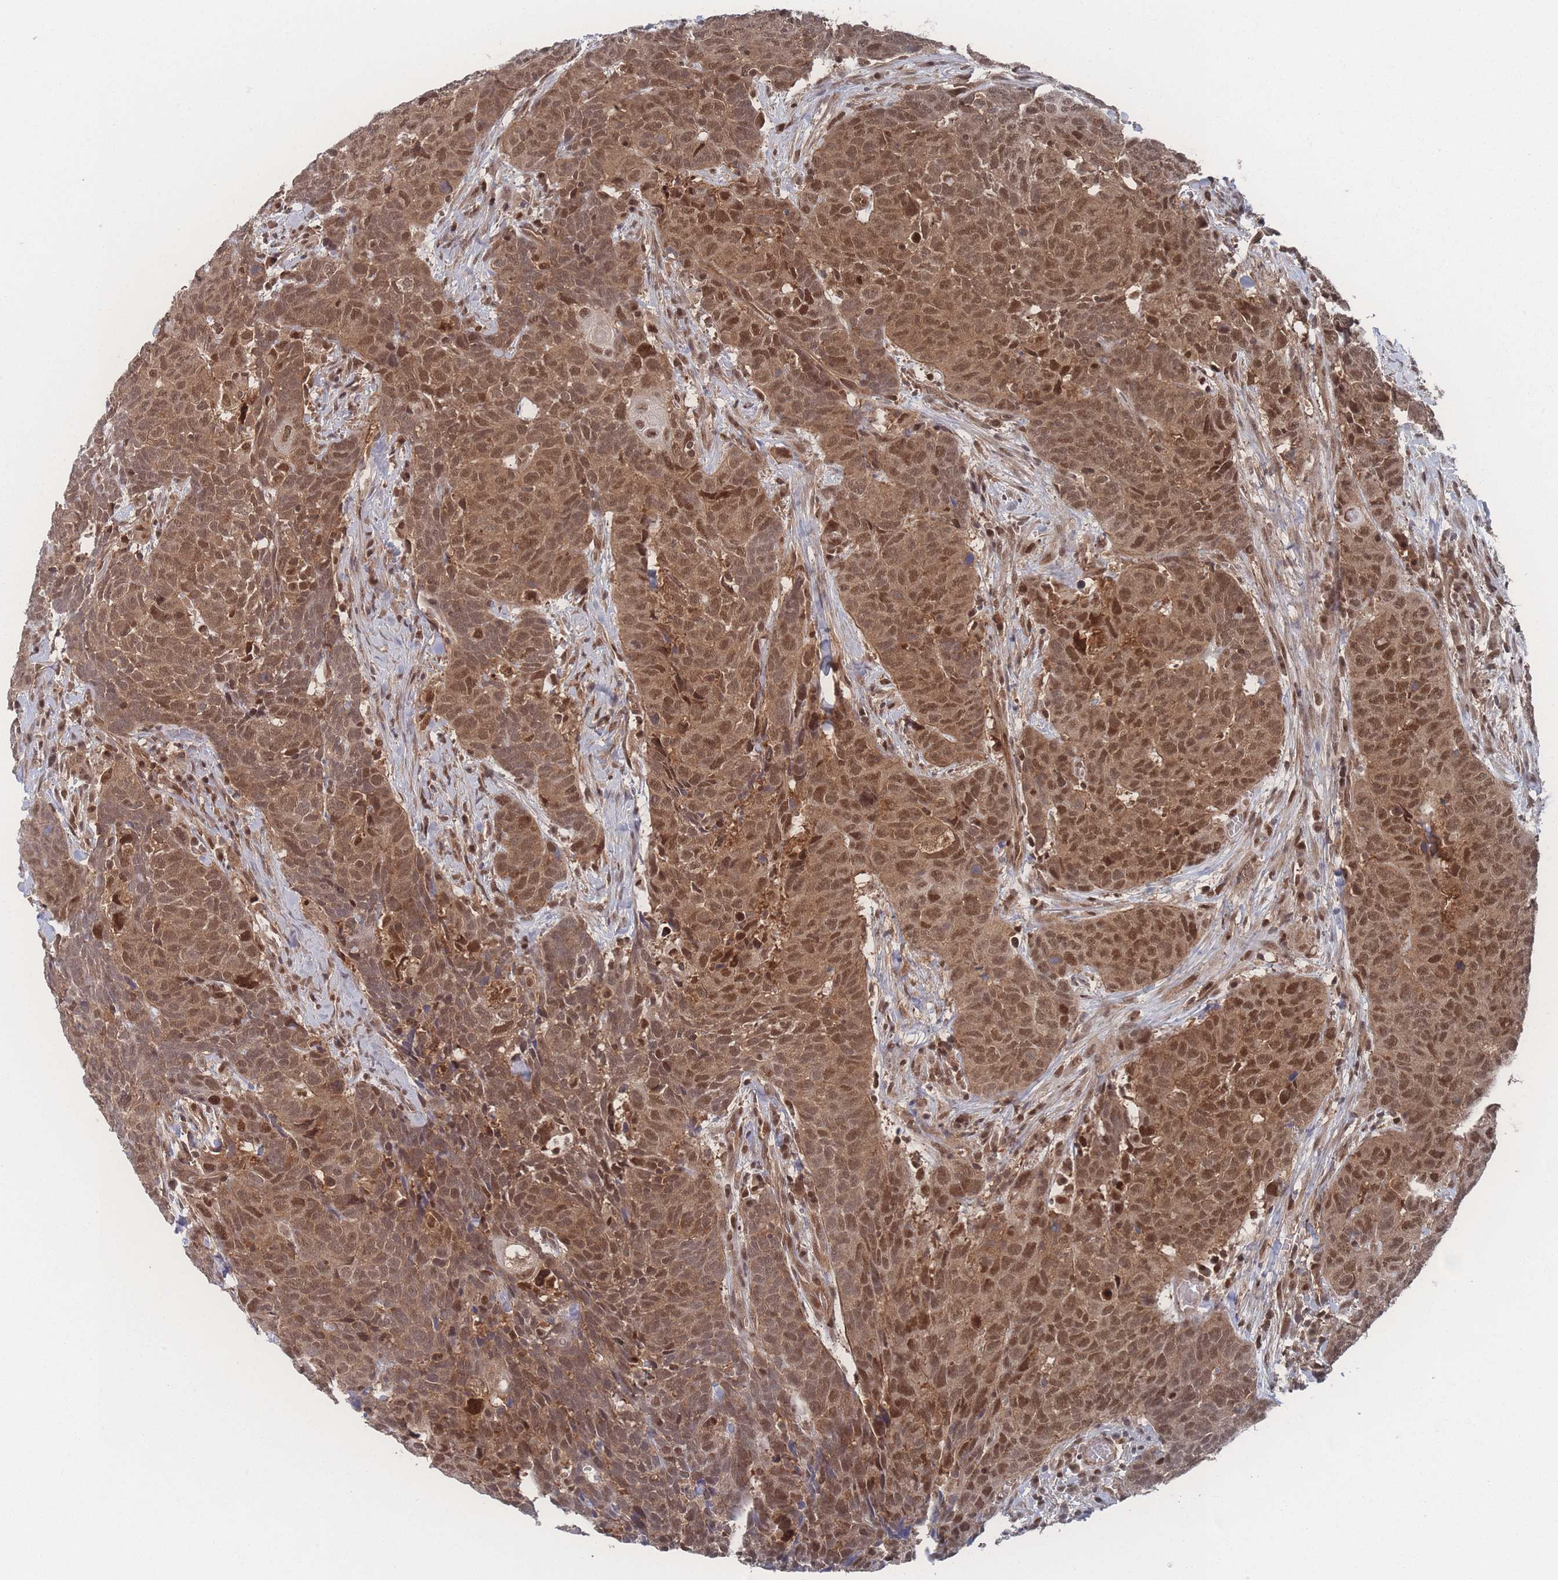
{"staining": {"intensity": "moderate", "quantity": ">75%", "location": "cytoplasmic/membranous,nuclear"}, "tissue": "head and neck cancer", "cell_type": "Tumor cells", "image_type": "cancer", "snomed": [{"axis": "morphology", "description": "Squamous cell carcinoma, NOS"}, {"axis": "topography", "description": "Head-Neck"}], "caption": "Head and neck cancer stained for a protein (brown) shows moderate cytoplasmic/membranous and nuclear positive staining in approximately >75% of tumor cells.", "gene": "PSMA1", "patient": {"sex": "male", "age": 66}}